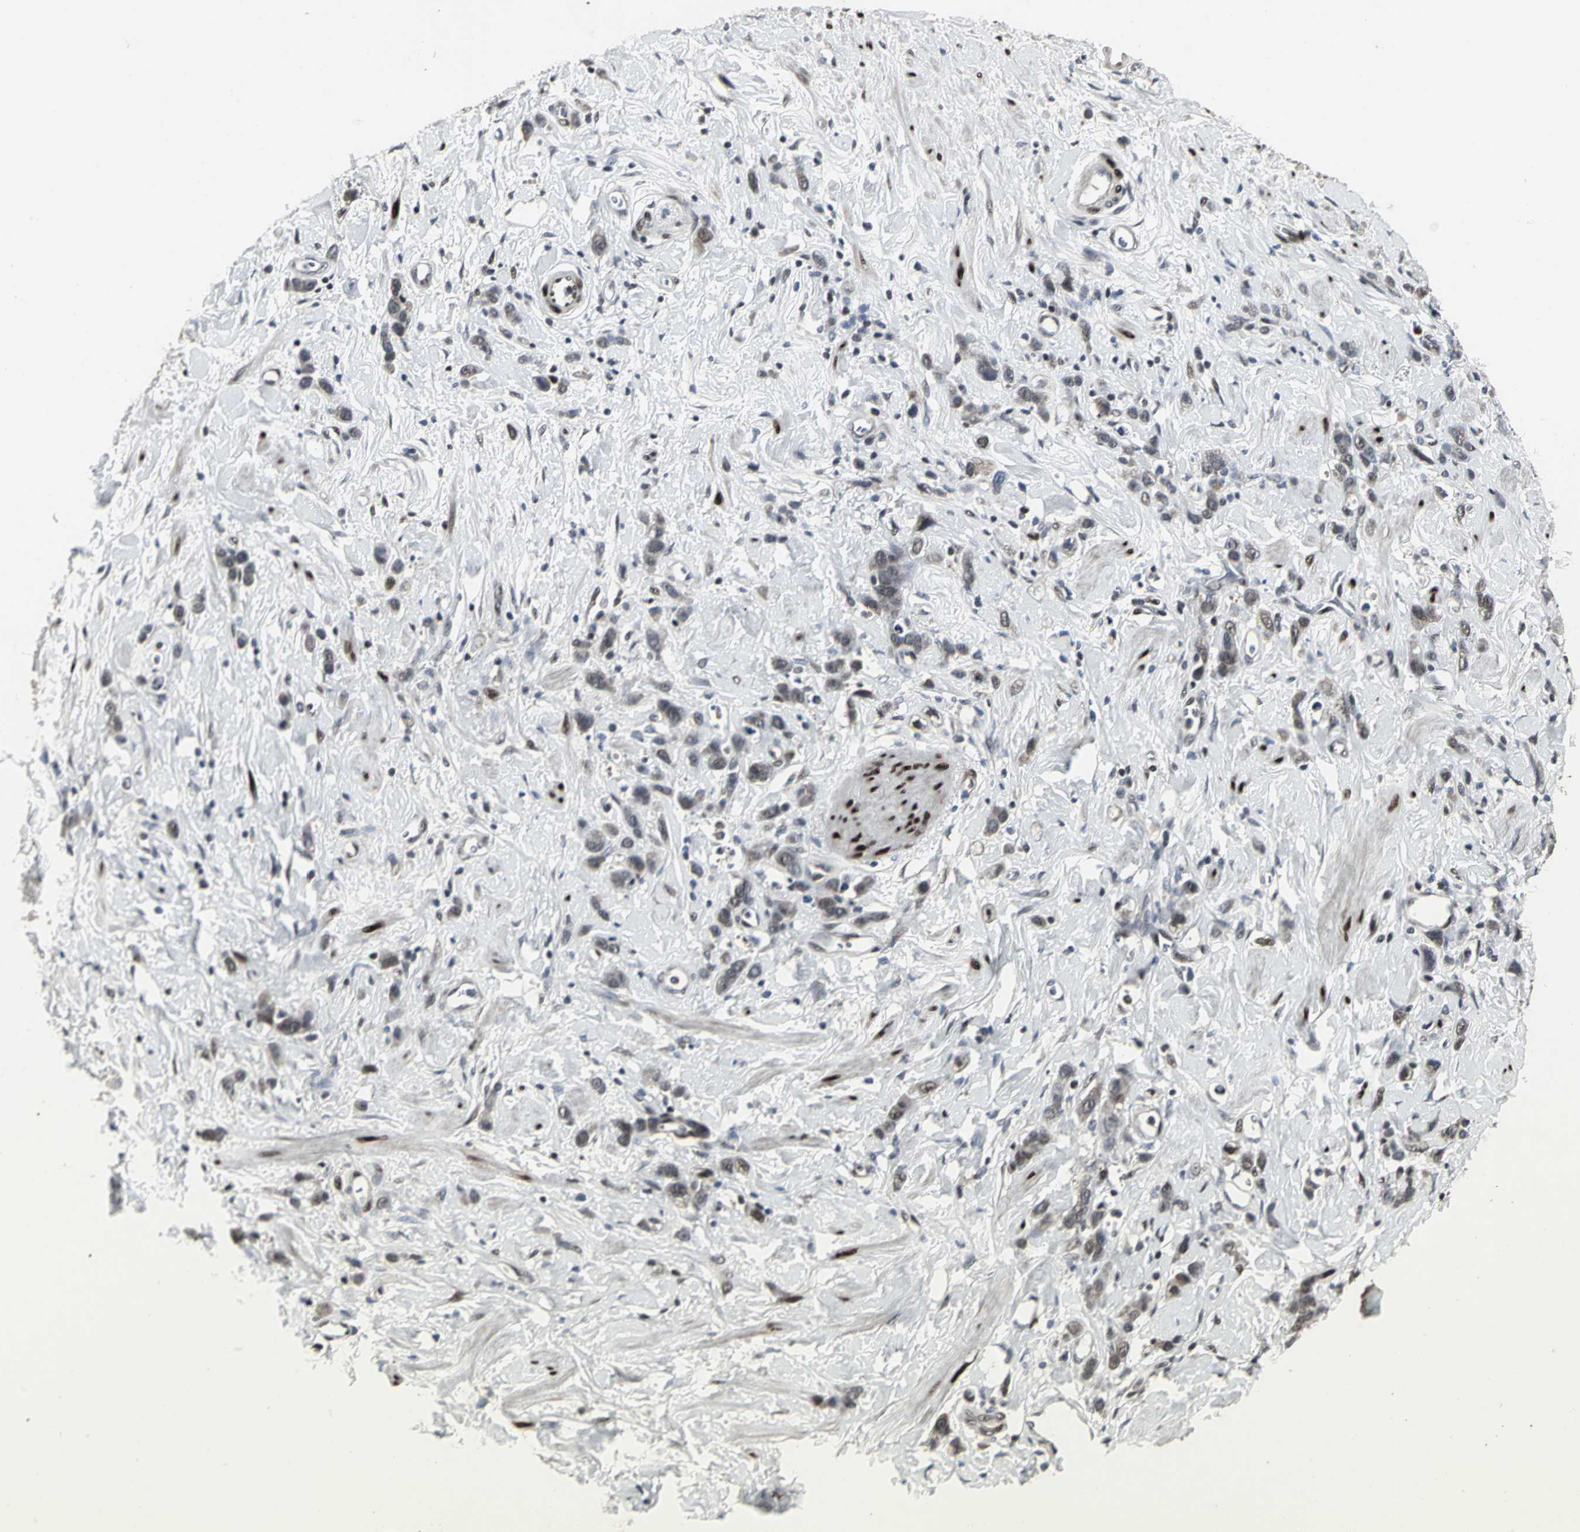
{"staining": {"intensity": "weak", "quantity": "25%-75%", "location": "nuclear"}, "tissue": "stomach cancer", "cell_type": "Tumor cells", "image_type": "cancer", "snomed": [{"axis": "morphology", "description": "Normal tissue, NOS"}, {"axis": "morphology", "description": "Adenocarcinoma, NOS"}, {"axis": "topography", "description": "Stomach"}], "caption": "Immunohistochemical staining of adenocarcinoma (stomach) exhibits low levels of weak nuclear staining in approximately 25%-75% of tumor cells.", "gene": "SRF", "patient": {"sex": "male", "age": 82}}